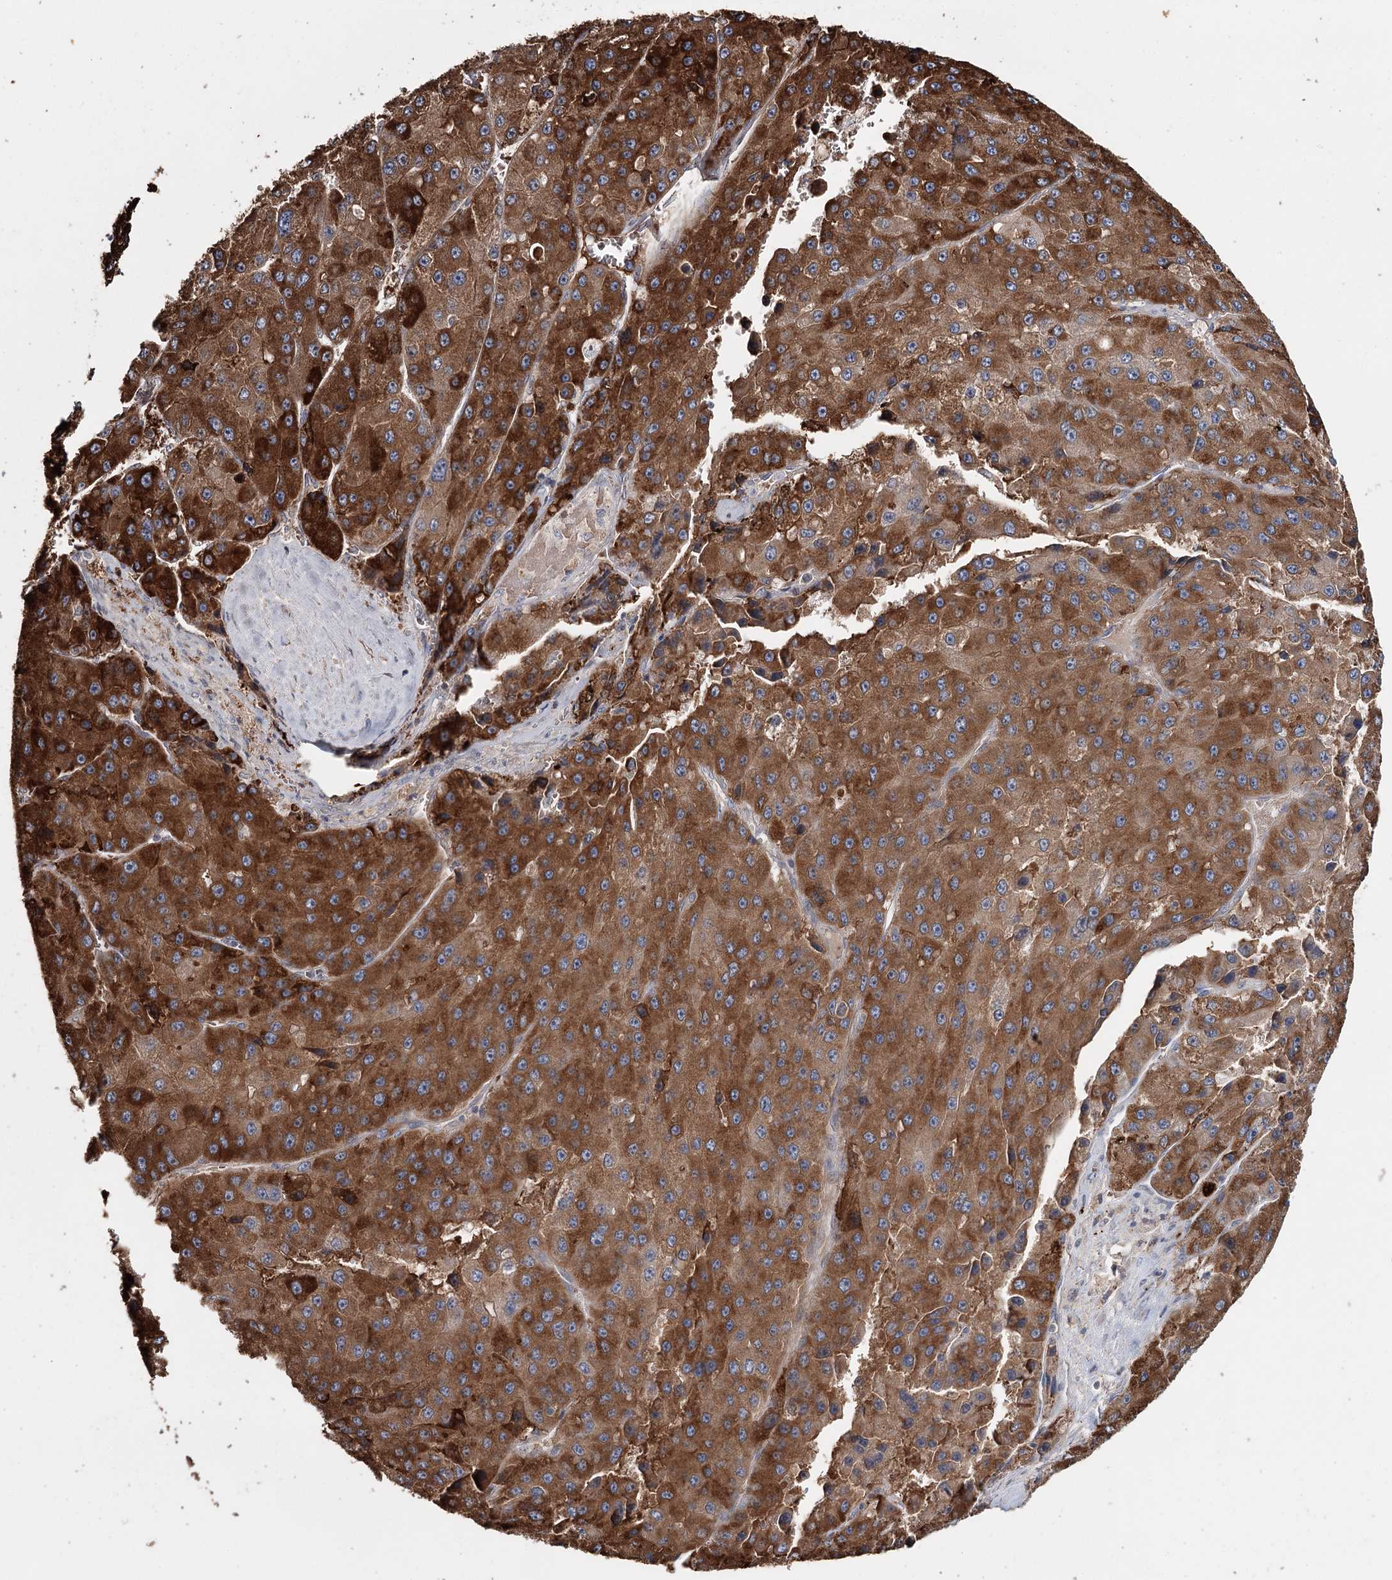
{"staining": {"intensity": "strong", "quantity": ">75%", "location": "cytoplasmic/membranous"}, "tissue": "liver cancer", "cell_type": "Tumor cells", "image_type": "cancer", "snomed": [{"axis": "morphology", "description": "Carcinoma, Hepatocellular, NOS"}, {"axis": "topography", "description": "Liver"}], "caption": "A brown stain highlights strong cytoplasmic/membranous staining of a protein in human hepatocellular carcinoma (liver) tumor cells.", "gene": "SYVN1", "patient": {"sex": "female", "age": 73}}